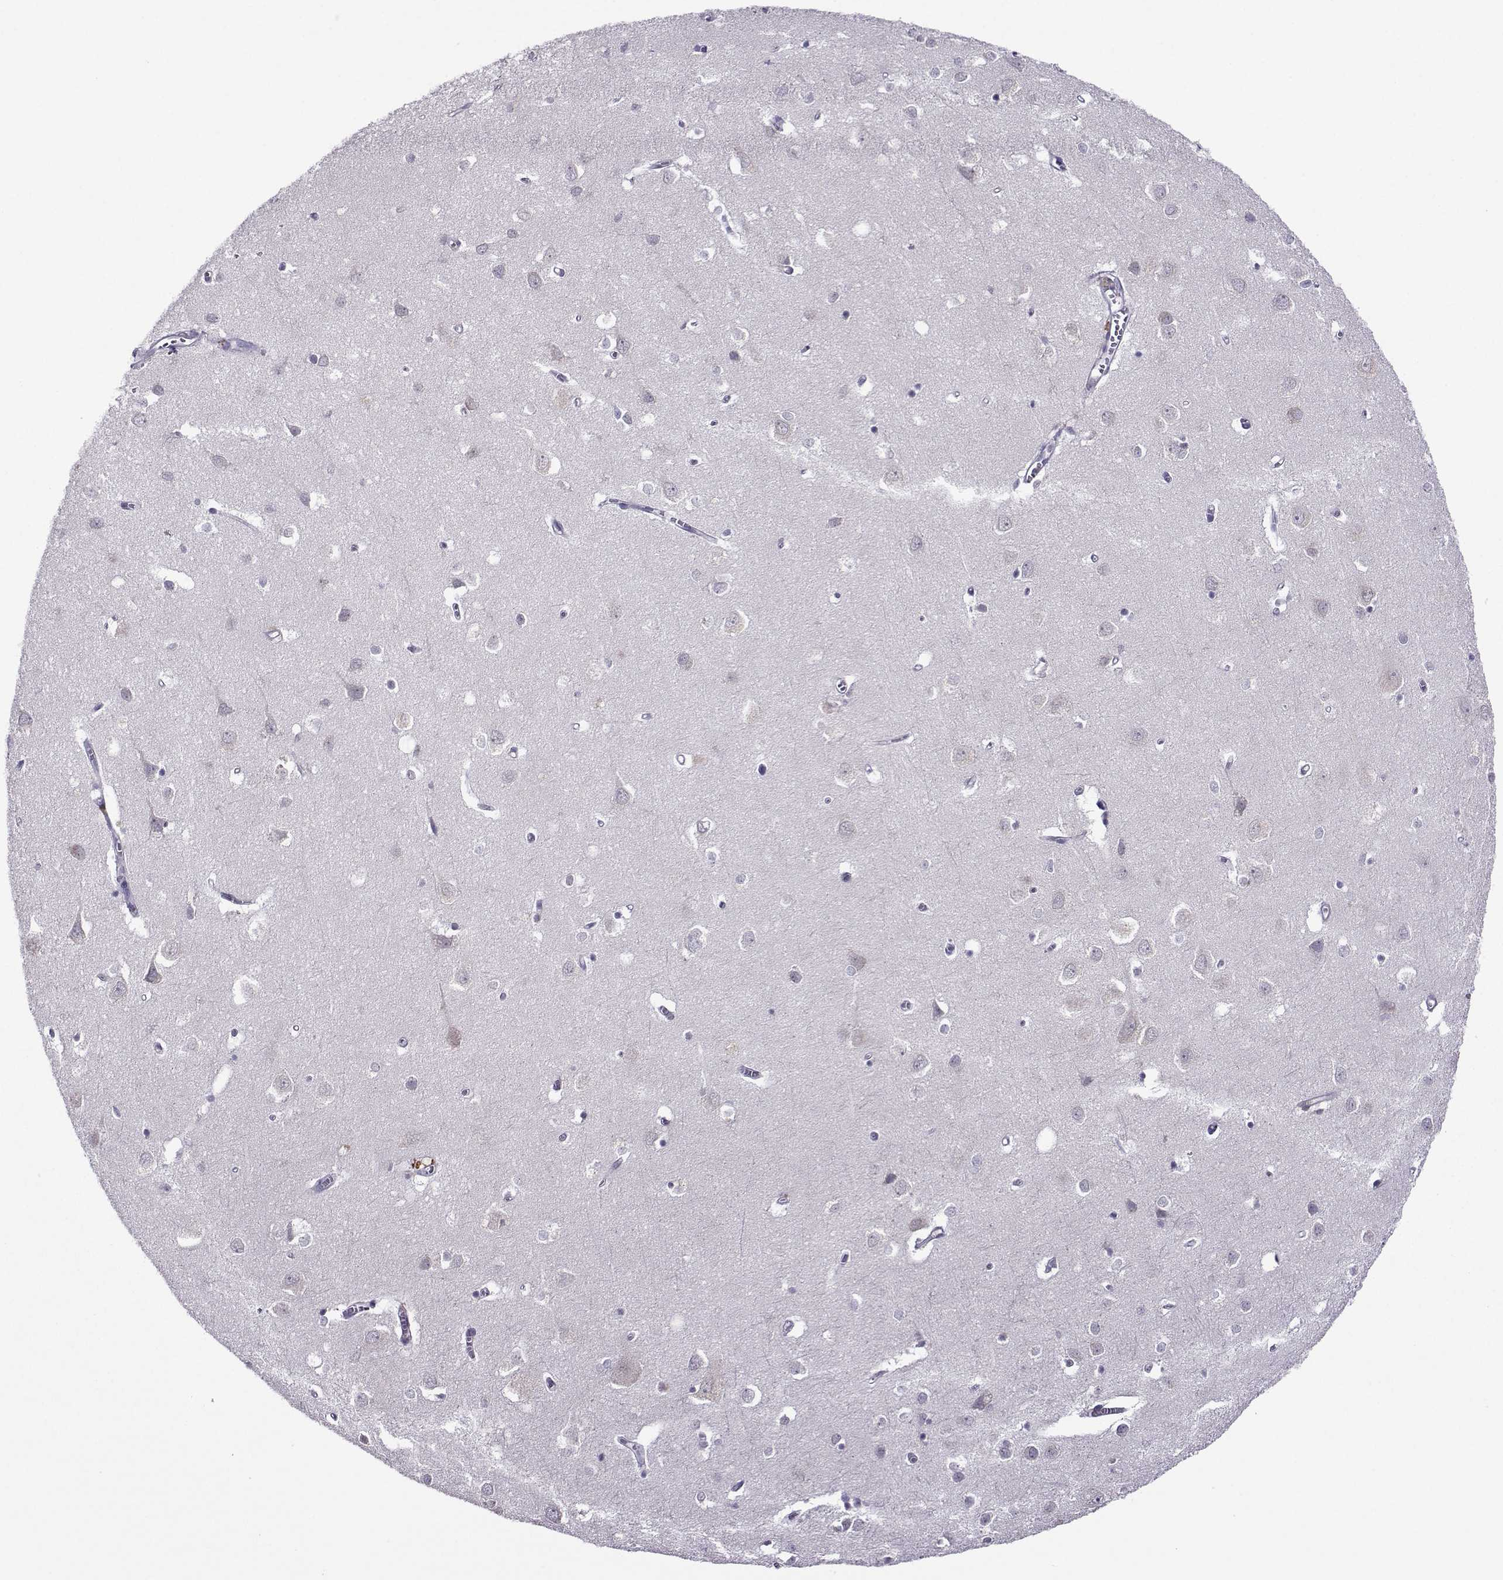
{"staining": {"intensity": "negative", "quantity": "none", "location": "none"}, "tissue": "cerebral cortex", "cell_type": "Endothelial cells", "image_type": "normal", "snomed": [{"axis": "morphology", "description": "Normal tissue, NOS"}, {"axis": "topography", "description": "Cerebral cortex"}], "caption": "Immunohistochemical staining of normal cerebral cortex demonstrates no significant staining in endothelial cells. (DAB immunohistochemistry visualized using brightfield microscopy, high magnification).", "gene": "DDX20", "patient": {"sex": "male", "age": 70}}